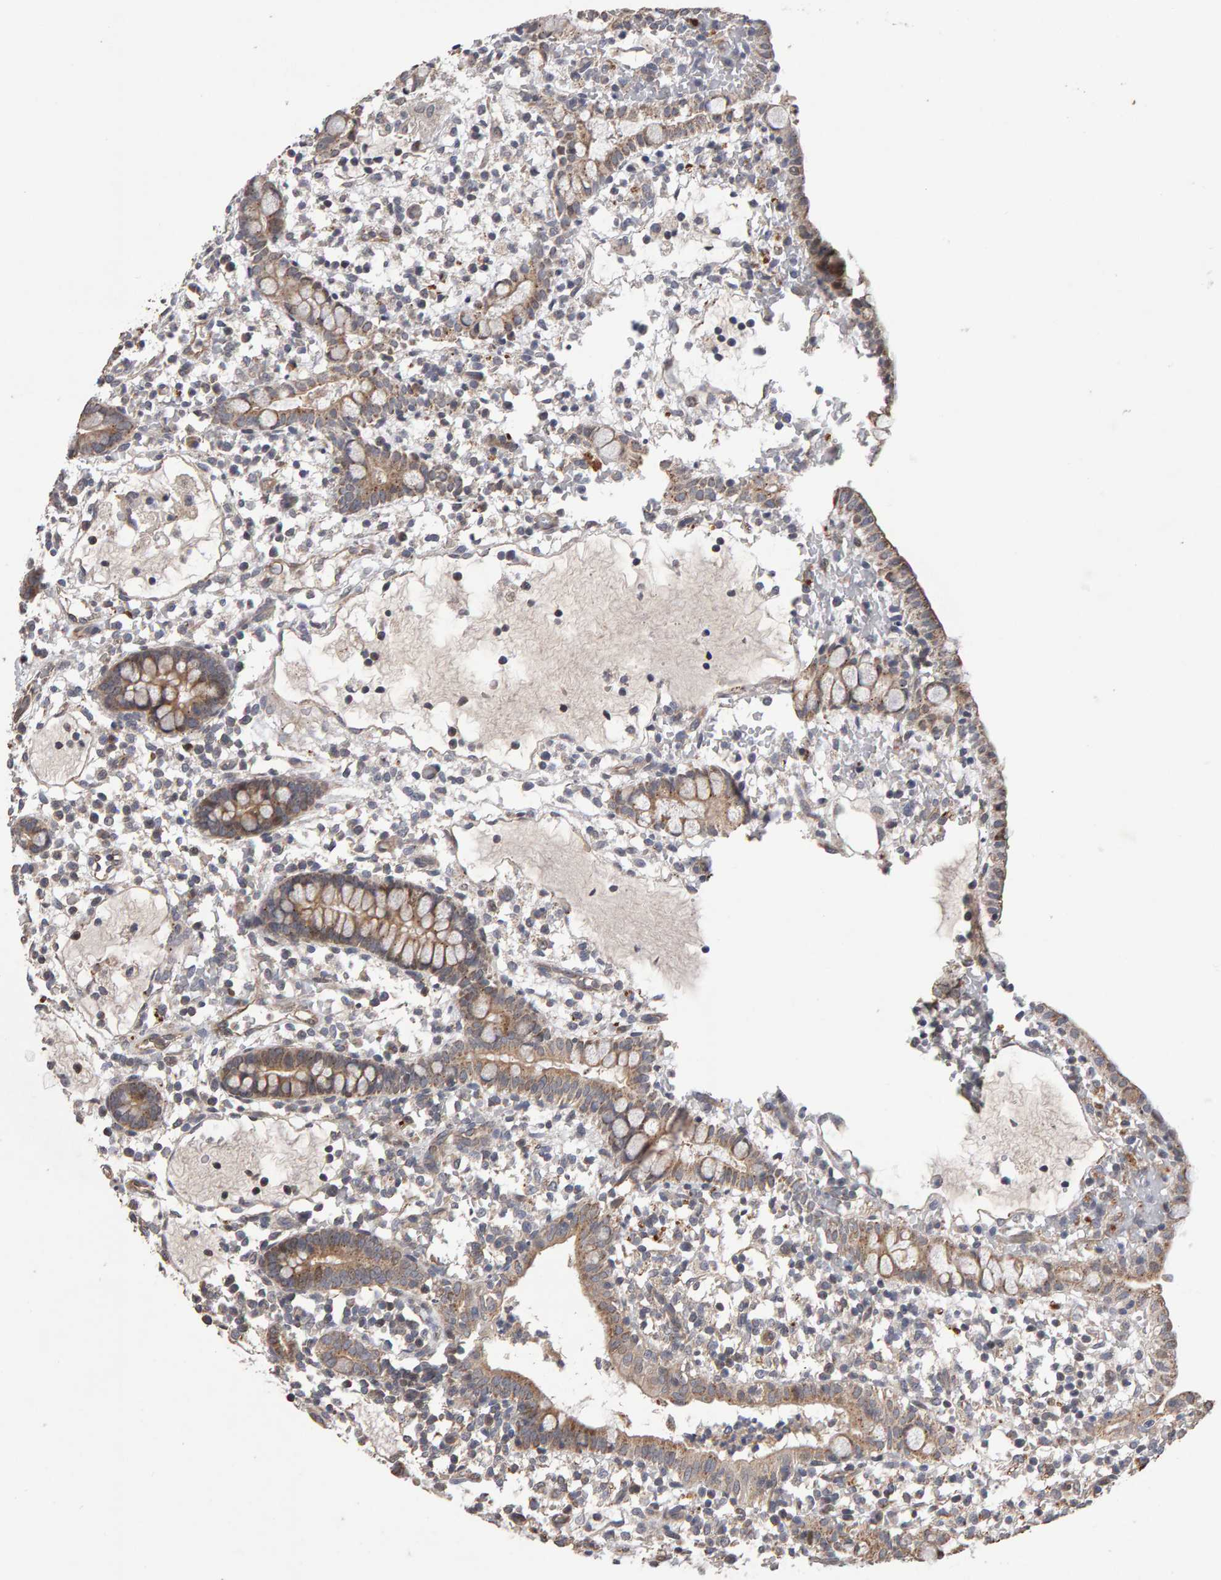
{"staining": {"intensity": "moderate", "quantity": ">75%", "location": "cytoplasmic/membranous"}, "tissue": "small intestine", "cell_type": "Glandular cells", "image_type": "normal", "snomed": [{"axis": "morphology", "description": "Normal tissue, NOS"}, {"axis": "morphology", "description": "Developmental malformation"}, {"axis": "topography", "description": "Small intestine"}], "caption": "Protein analysis of normal small intestine reveals moderate cytoplasmic/membranous expression in approximately >75% of glandular cells. (Brightfield microscopy of DAB IHC at high magnification).", "gene": "COASY", "patient": {"sex": "male"}}